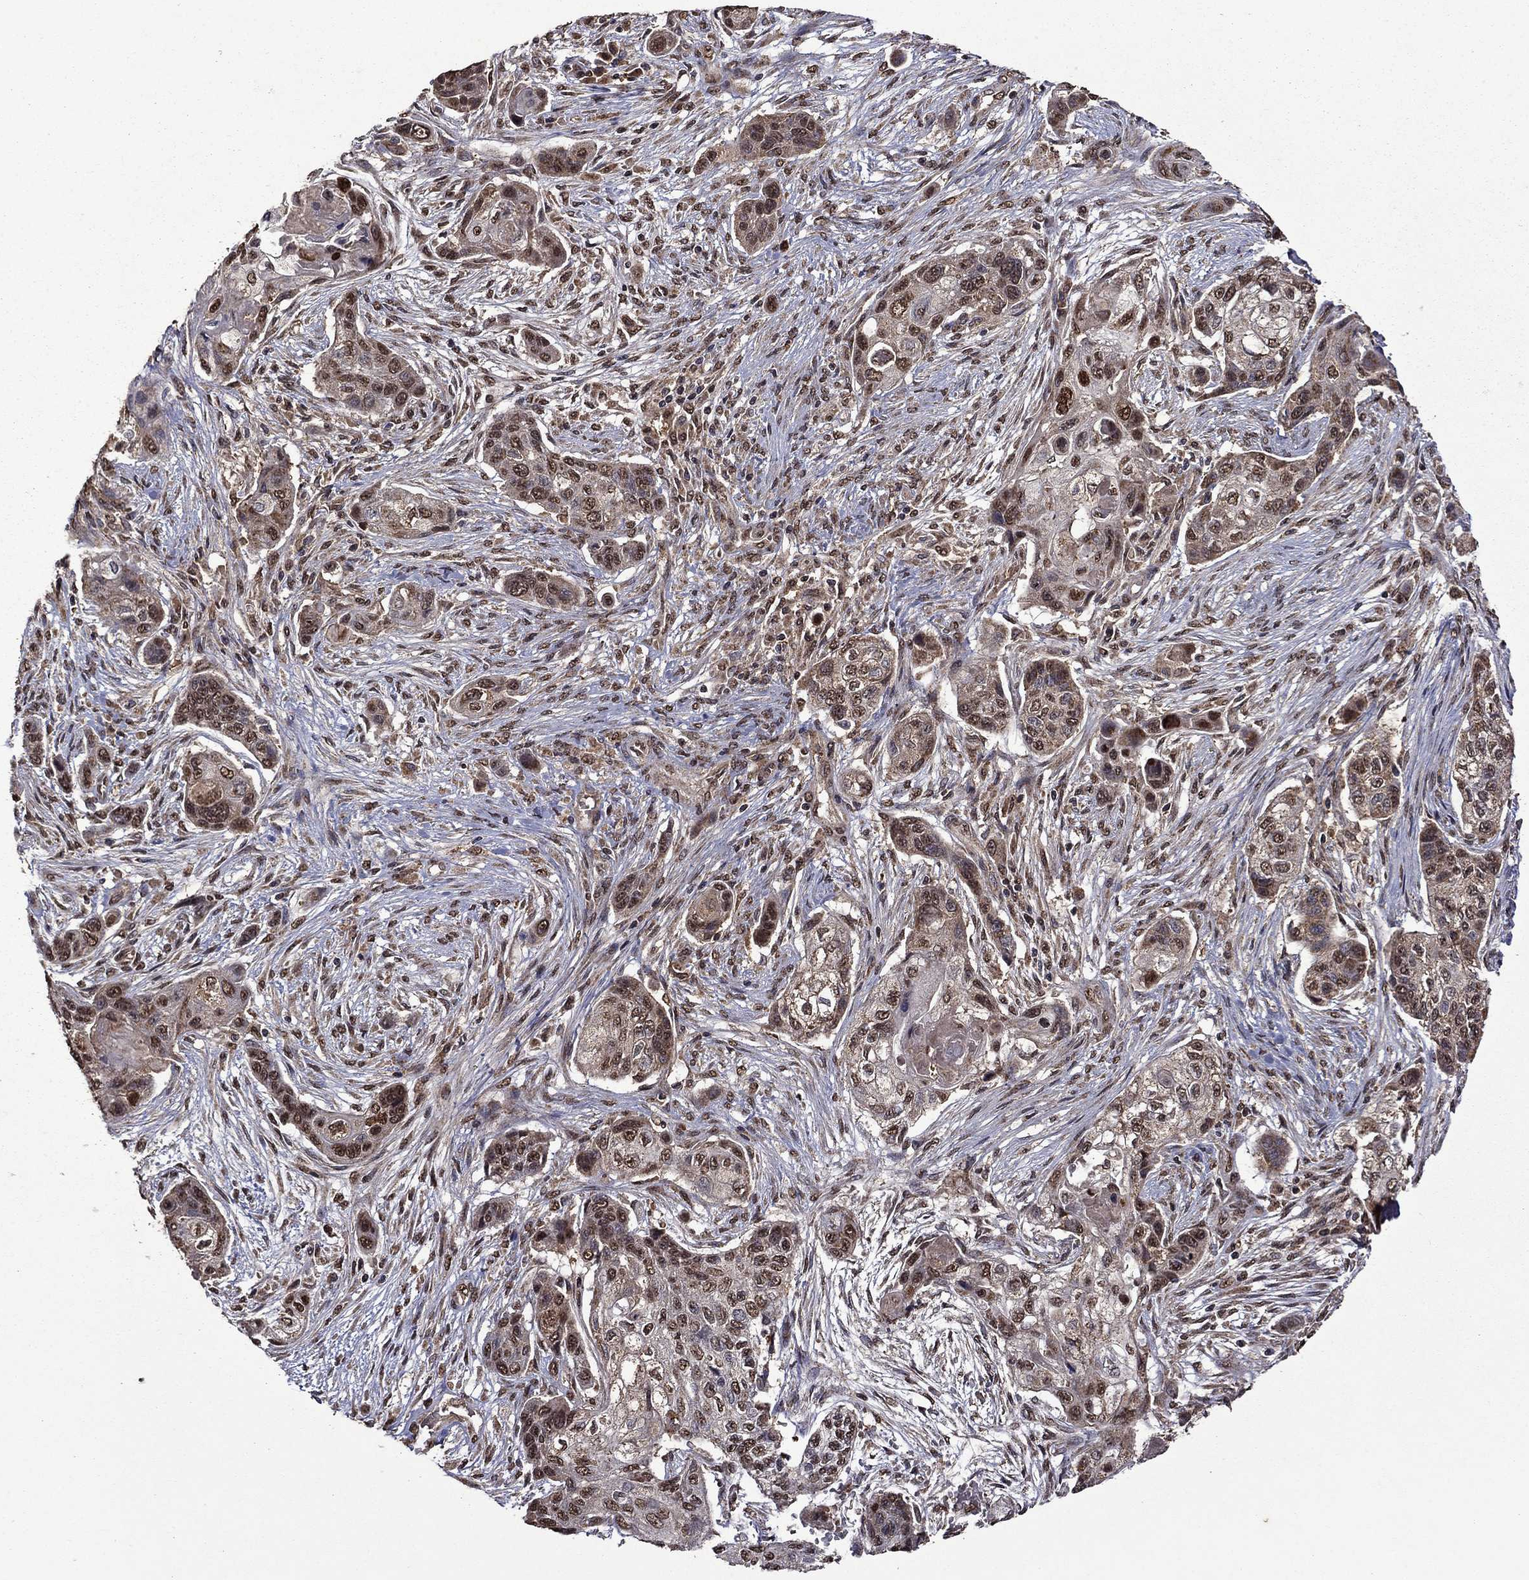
{"staining": {"intensity": "moderate", "quantity": ">75%", "location": "cytoplasmic/membranous,nuclear"}, "tissue": "lung cancer", "cell_type": "Tumor cells", "image_type": "cancer", "snomed": [{"axis": "morphology", "description": "Squamous cell carcinoma, NOS"}, {"axis": "topography", "description": "Lung"}], "caption": "This is an image of immunohistochemistry staining of squamous cell carcinoma (lung), which shows moderate positivity in the cytoplasmic/membranous and nuclear of tumor cells.", "gene": "ITM2B", "patient": {"sex": "male", "age": 69}}